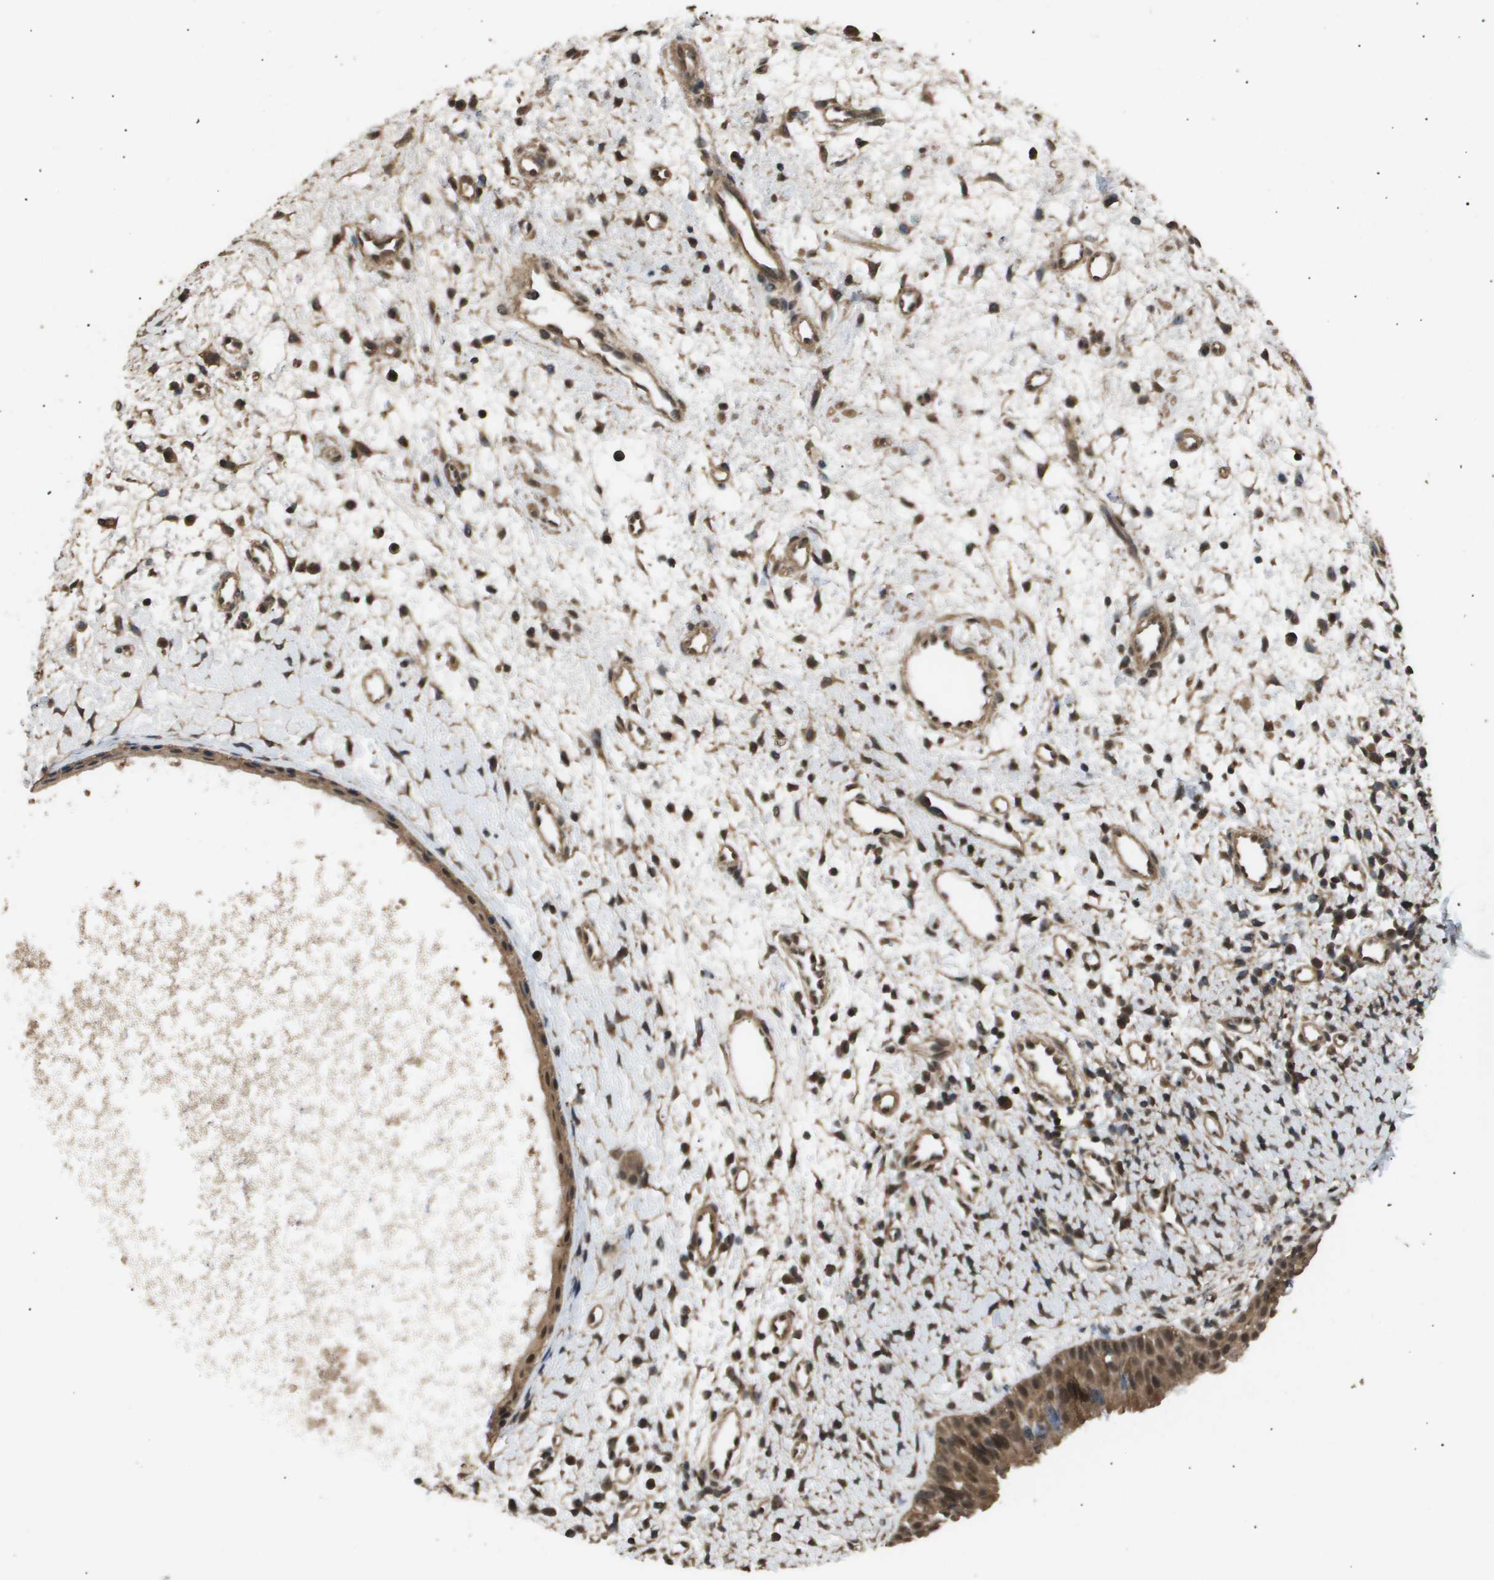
{"staining": {"intensity": "moderate", "quantity": ">75%", "location": "cytoplasmic/membranous,nuclear"}, "tissue": "nasopharynx", "cell_type": "Respiratory epithelial cells", "image_type": "normal", "snomed": [{"axis": "morphology", "description": "Normal tissue, NOS"}, {"axis": "topography", "description": "Nasopharynx"}], "caption": "Respiratory epithelial cells demonstrate medium levels of moderate cytoplasmic/membranous,nuclear positivity in about >75% of cells in benign human nasopharynx. The protein of interest is stained brown, and the nuclei are stained in blue (DAB (3,3'-diaminobenzidine) IHC with brightfield microscopy, high magnification).", "gene": "ING1", "patient": {"sex": "male", "age": 22}}